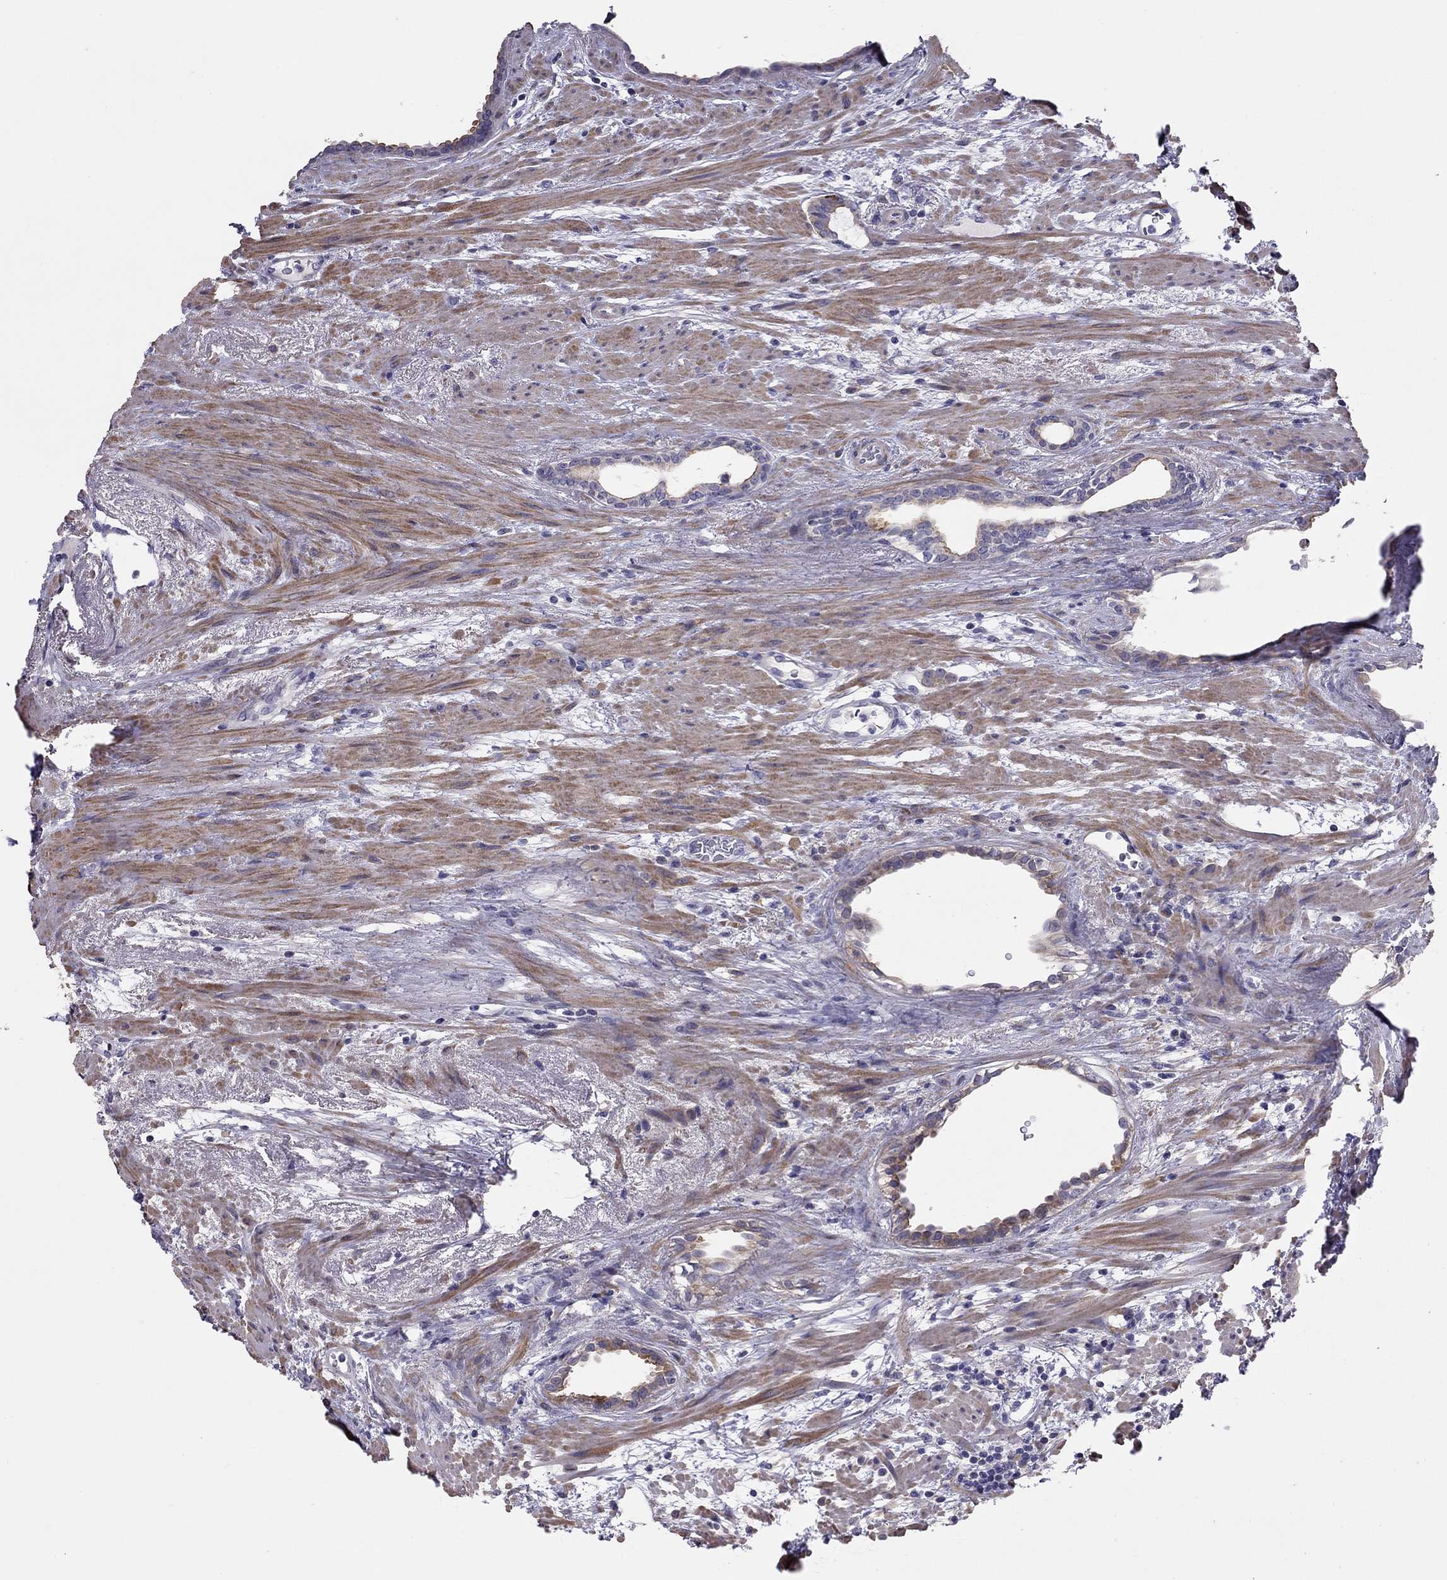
{"staining": {"intensity": "strong", "quantity": "<25%", "location": "cytoplasmic/membranous"}, "tissue": "prostate cancer", "cell_type": "Tumor cells", "image_type": "cancer", "snomed": [{"axis": "morphology", "description": "Adenocarcinoma, NOS"}, {"axis": "topography", "description": "Prostate"}], "caption": "High-power microscopy captured an IHC histopathology image of prostate adenocarcinoma, revealing strong cytoplasmic/membranous staining in about <25% of tumor cells.", "gene": "SYTL2", "patient": {"sex": "male", "age": 71}}